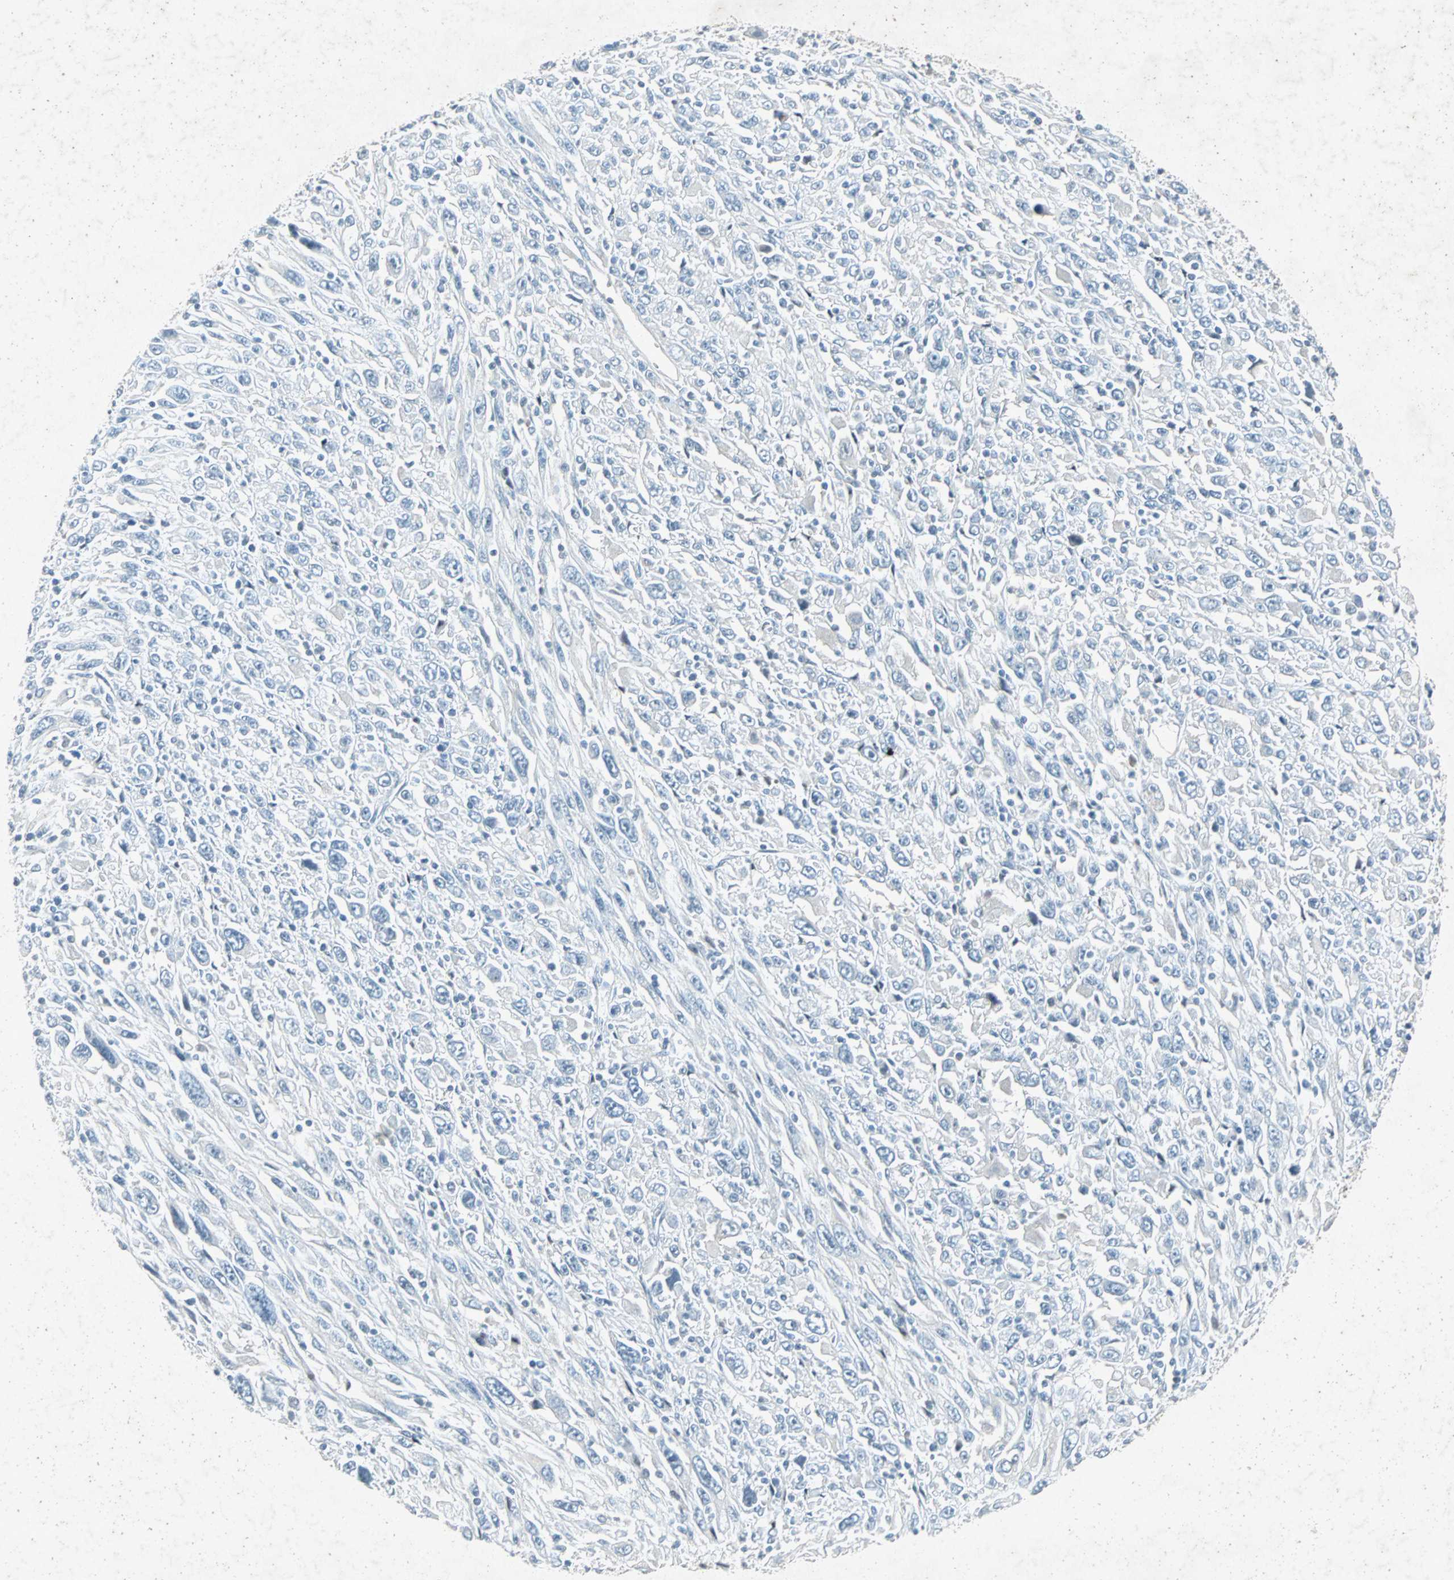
{"staining": {"intensity": "negative", "quantity": "none", "location": "none"}, "tissue": "melanoma", "cell_type": "Tumor cells", "image_type": "cancer", "snomed": [{"axis": "morphology", "description": "Malignant melanoma, Metastatic site"}, {"axis": "topography", "description": "Skin"}], "caption": "The IHC micrograph has no significant expression in tumor cells of malignant melanoma (metastatic site) tissue.", "gene": "LANCL3", "patient": {"sex": "female", "age": 56}}